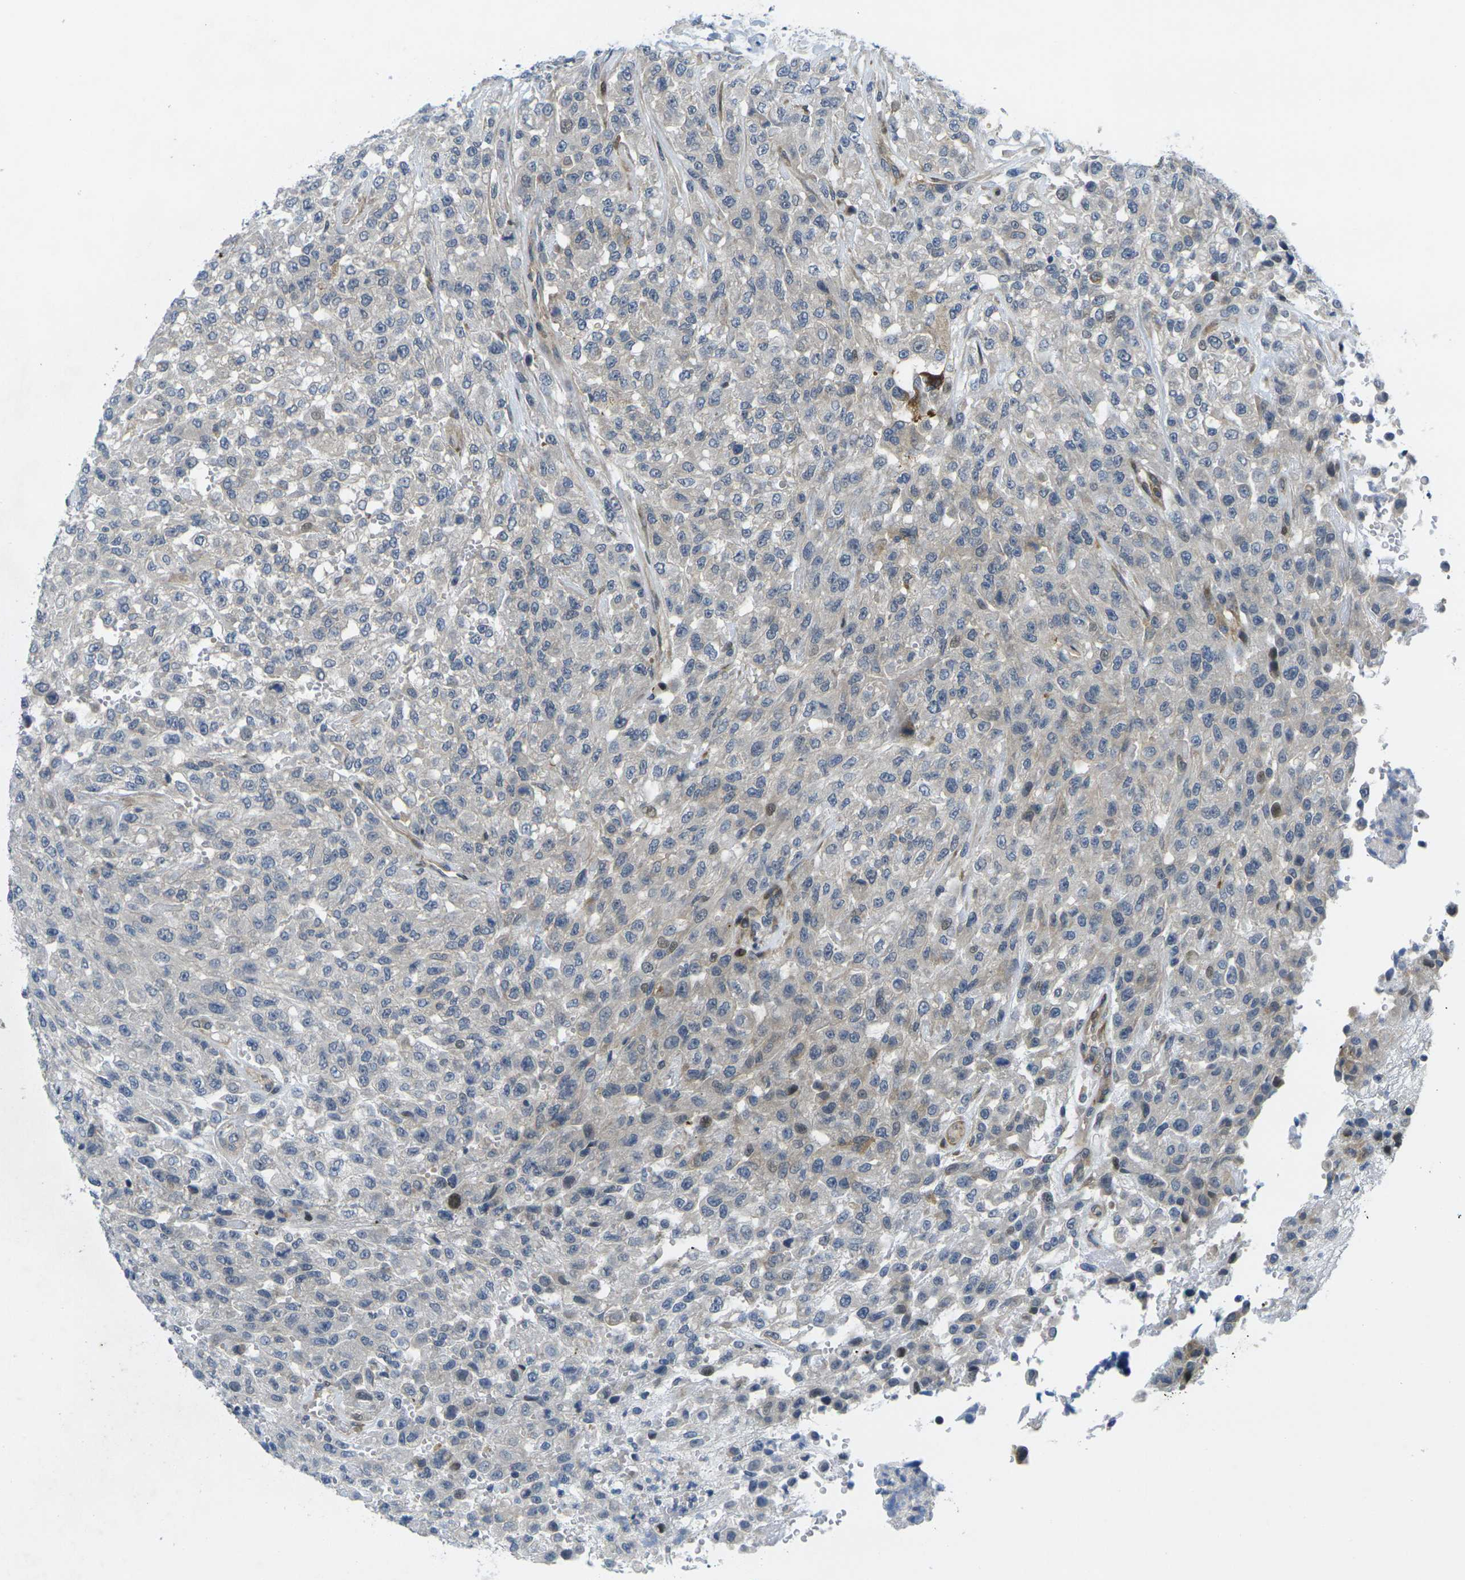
{"staining": {"intensity": "weak", "quantity": "<25%", "location": "cytoplasmic/membranous"}, "tissue": "urothelial cancer", "cell_type": "Tumor cells", "image_type": "cancer", "snomed": [{"axis": "morphology", "description": "Urothelial carcinoma, High grade"}, {"axis": "topography", "description": "Urinary bladder"}], "caption": "Tumor cells are negative for protein expression in human urothelial cancer. (Stains: DAB (3,3'-diaminobenzidine) IHC with hematoxylin counter stain, Microscopy: brightfield microscopy at high magnification).", "gene": "ROBO2", "patient": {"sex": "male", "age": 46}}